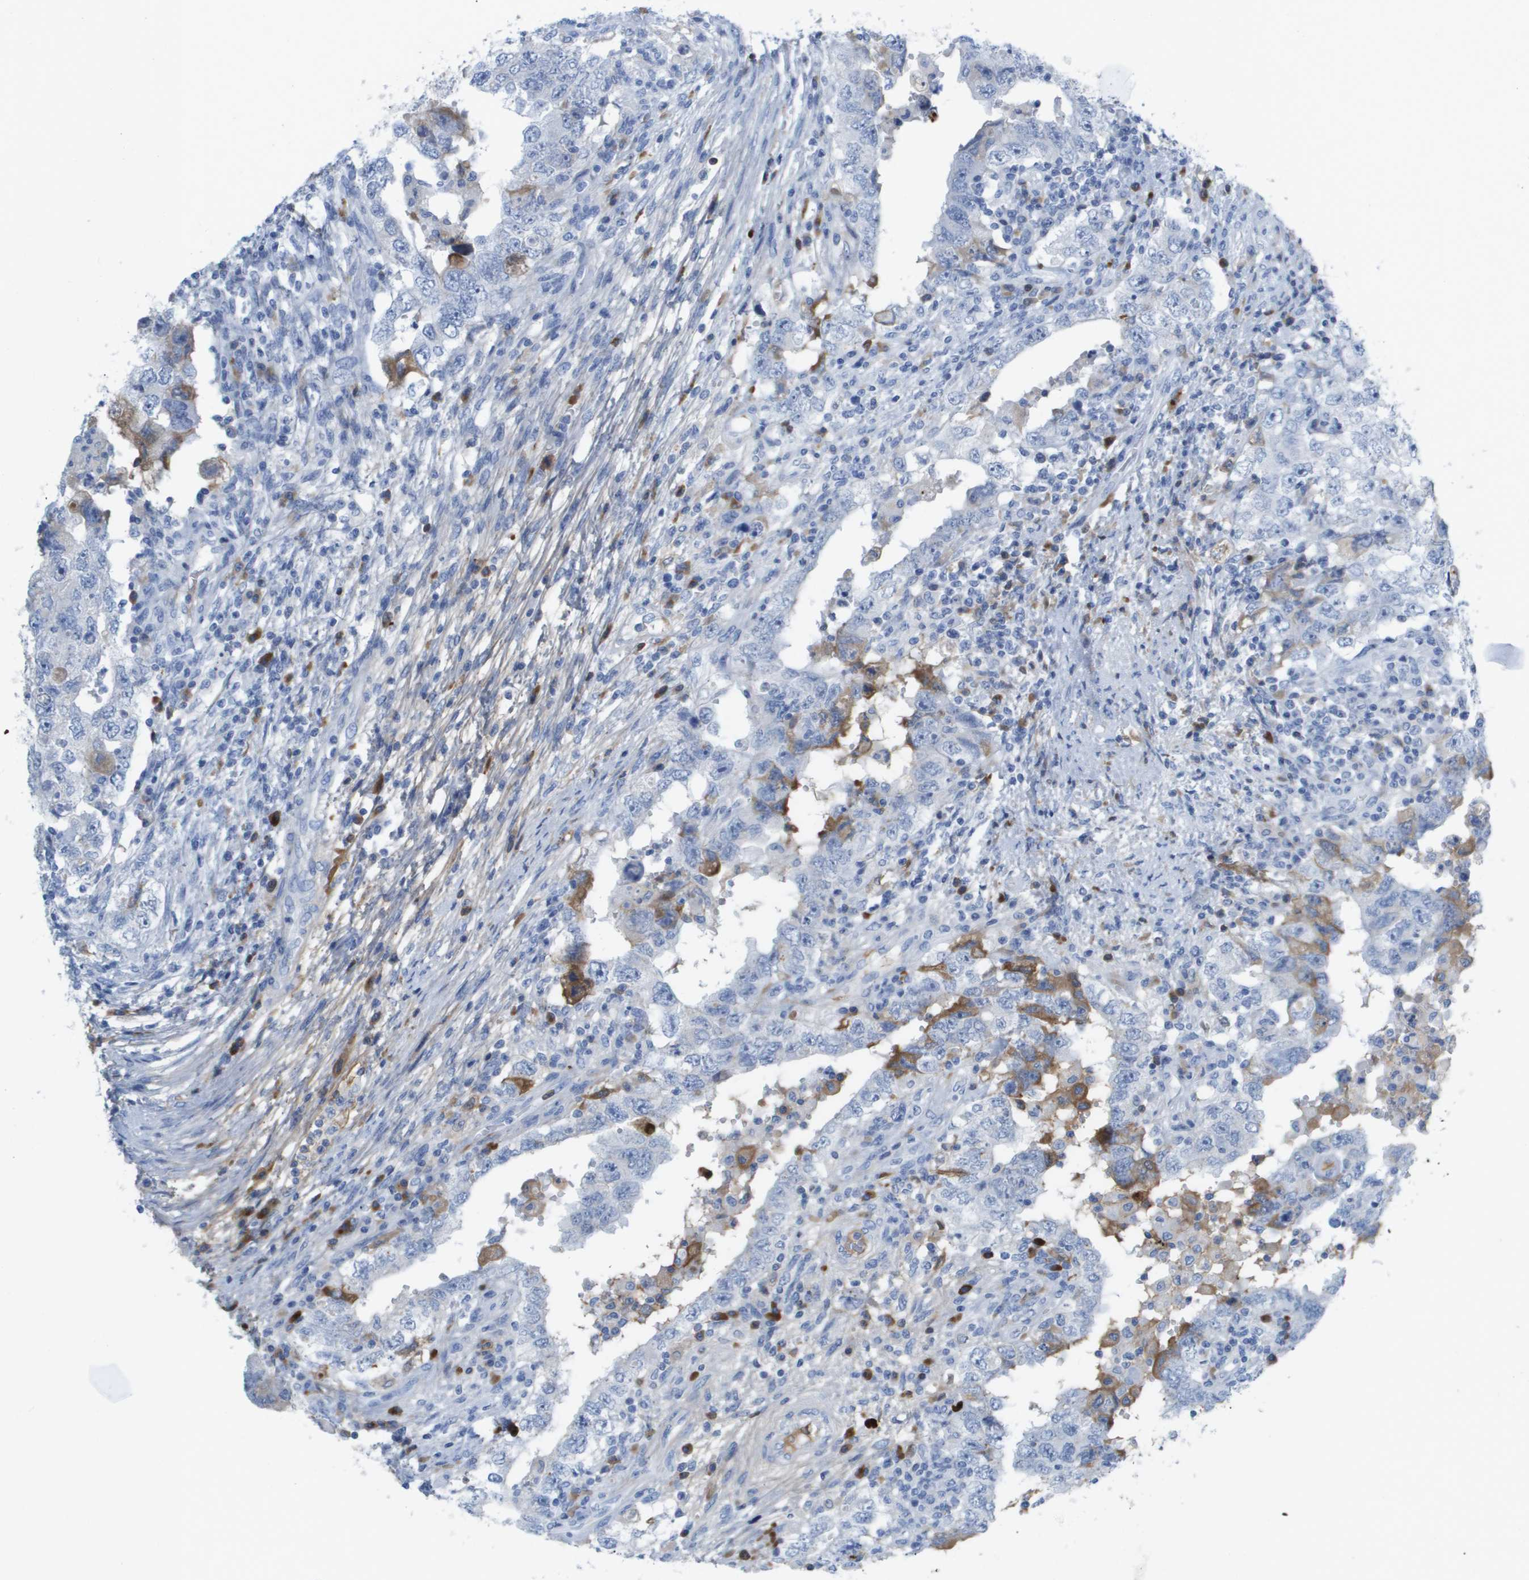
{"staining": {"intensity": "moderate", "quantity": "<25%", "location": "cytoplasmic/membranous"}, "tissue": "testis cancer", "cell_type": "Tumor cells", "image_type": "cancer", "snomed": [{"axis": "morphology", "description": "Carcinoma, Embryonal, NOS"}, {"axis": "topography", "description": "Testis"}], "caption": "Moderate cytoplasmic/membranous expression for a protein is seen in approximately <25% of tumor cells of testis cancer (embryonal carcinoma) using immunohistochemistry.", "gene": "GPR18", "patient": {"sex": "male", "age": 26}}